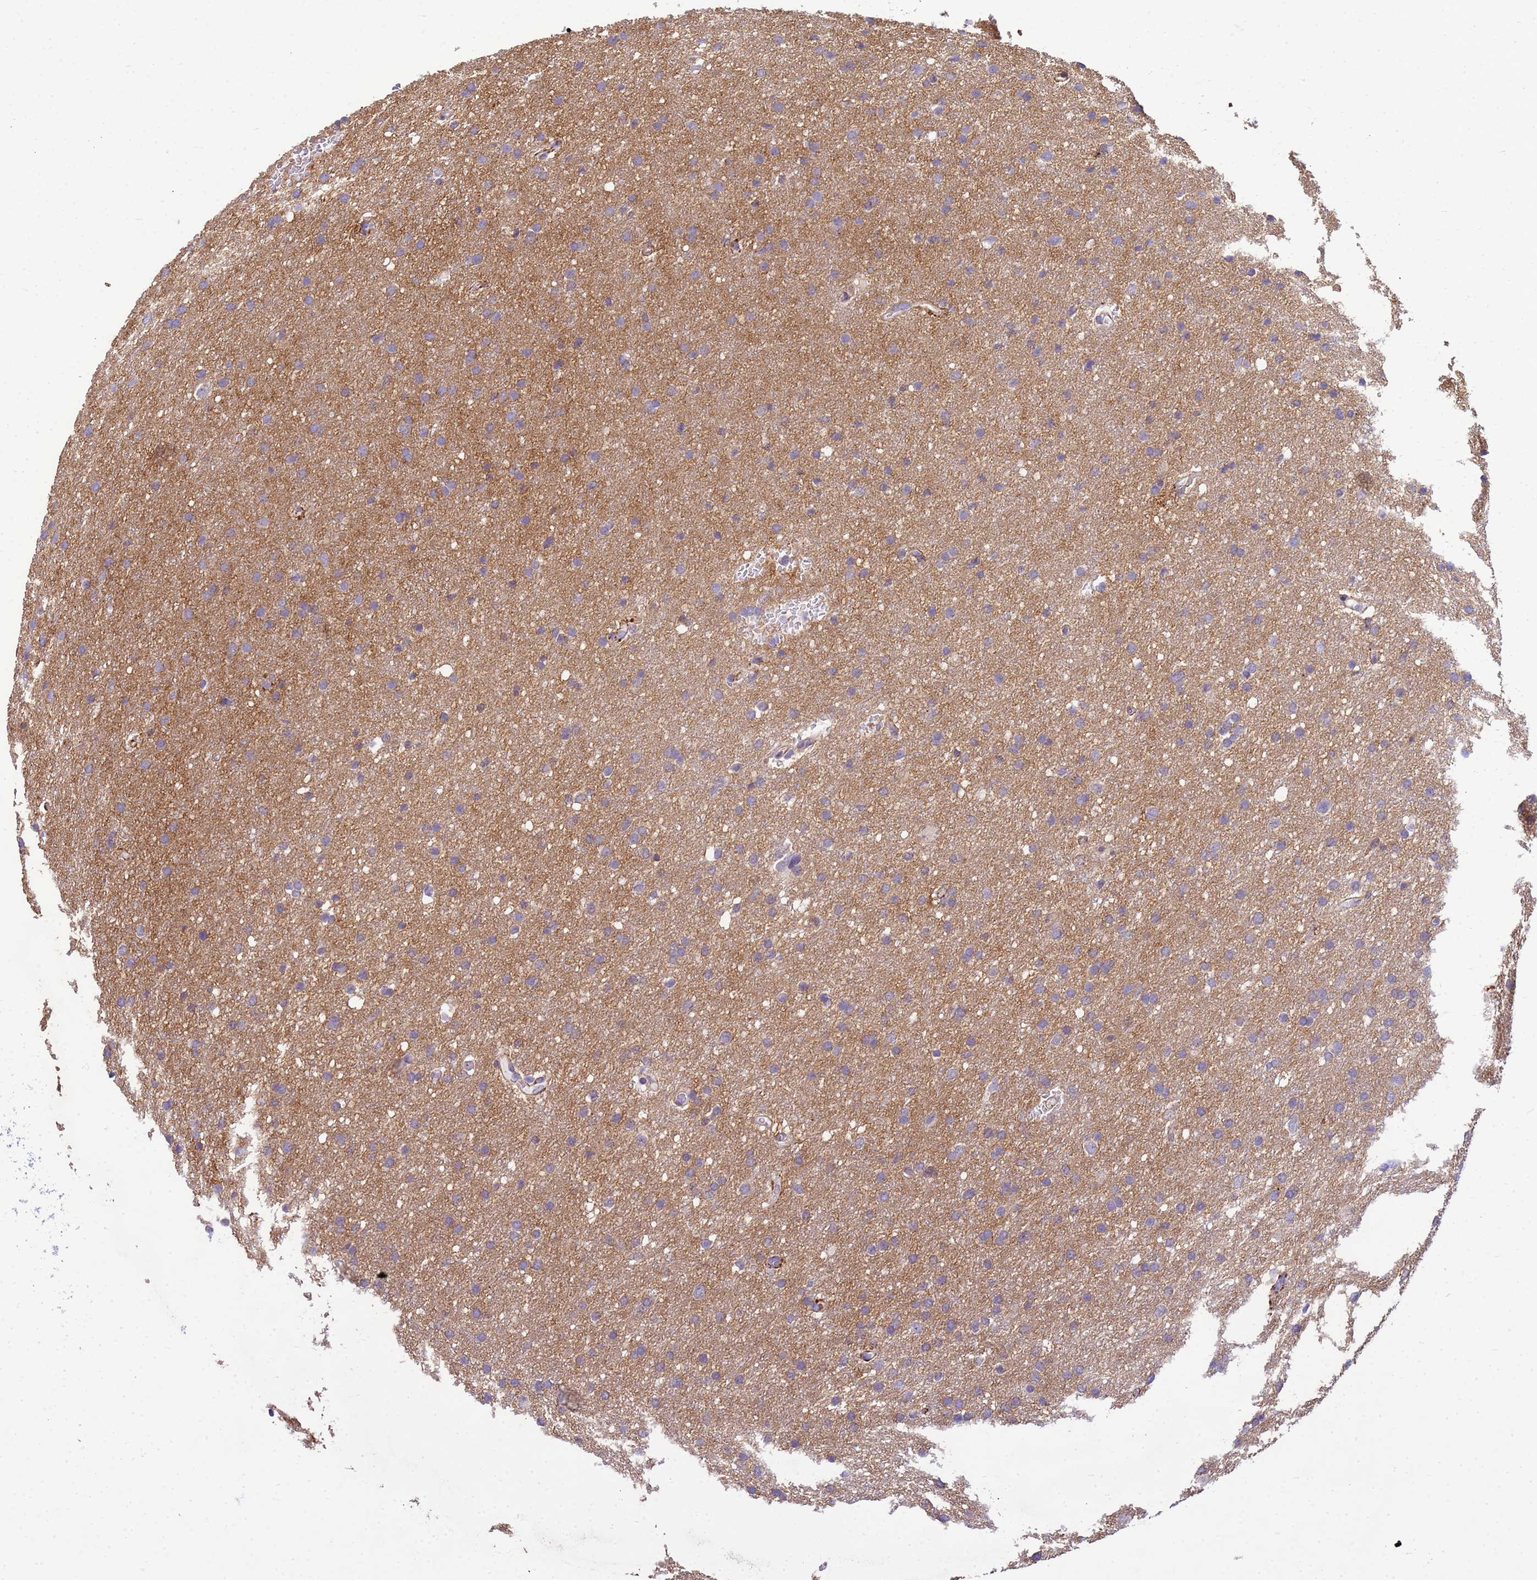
{"staining": {"intensity": "negative", "quantity": "none", "location": "none"}, "tissue": "glioma", "cell_type": "Tumor cells", "image_type": "cancer", "snomed": [{"axis": "morphology", "description": "Glioma, malignant, High grade"}, {"axis": "topography", "description": "Cerebral cortex"}], "caption": "High magnification brightfield microscopy of malignant high-grade glioma stained with DAB (brown) and counterstained with hematoxylin (blue): tumor cells show no significant positivity. (Immunohistochemistry (ihc), brightfield microscopy, high magnification).", "gene": "P2RX7", "patient": {"sex": "female", "age": 36}}